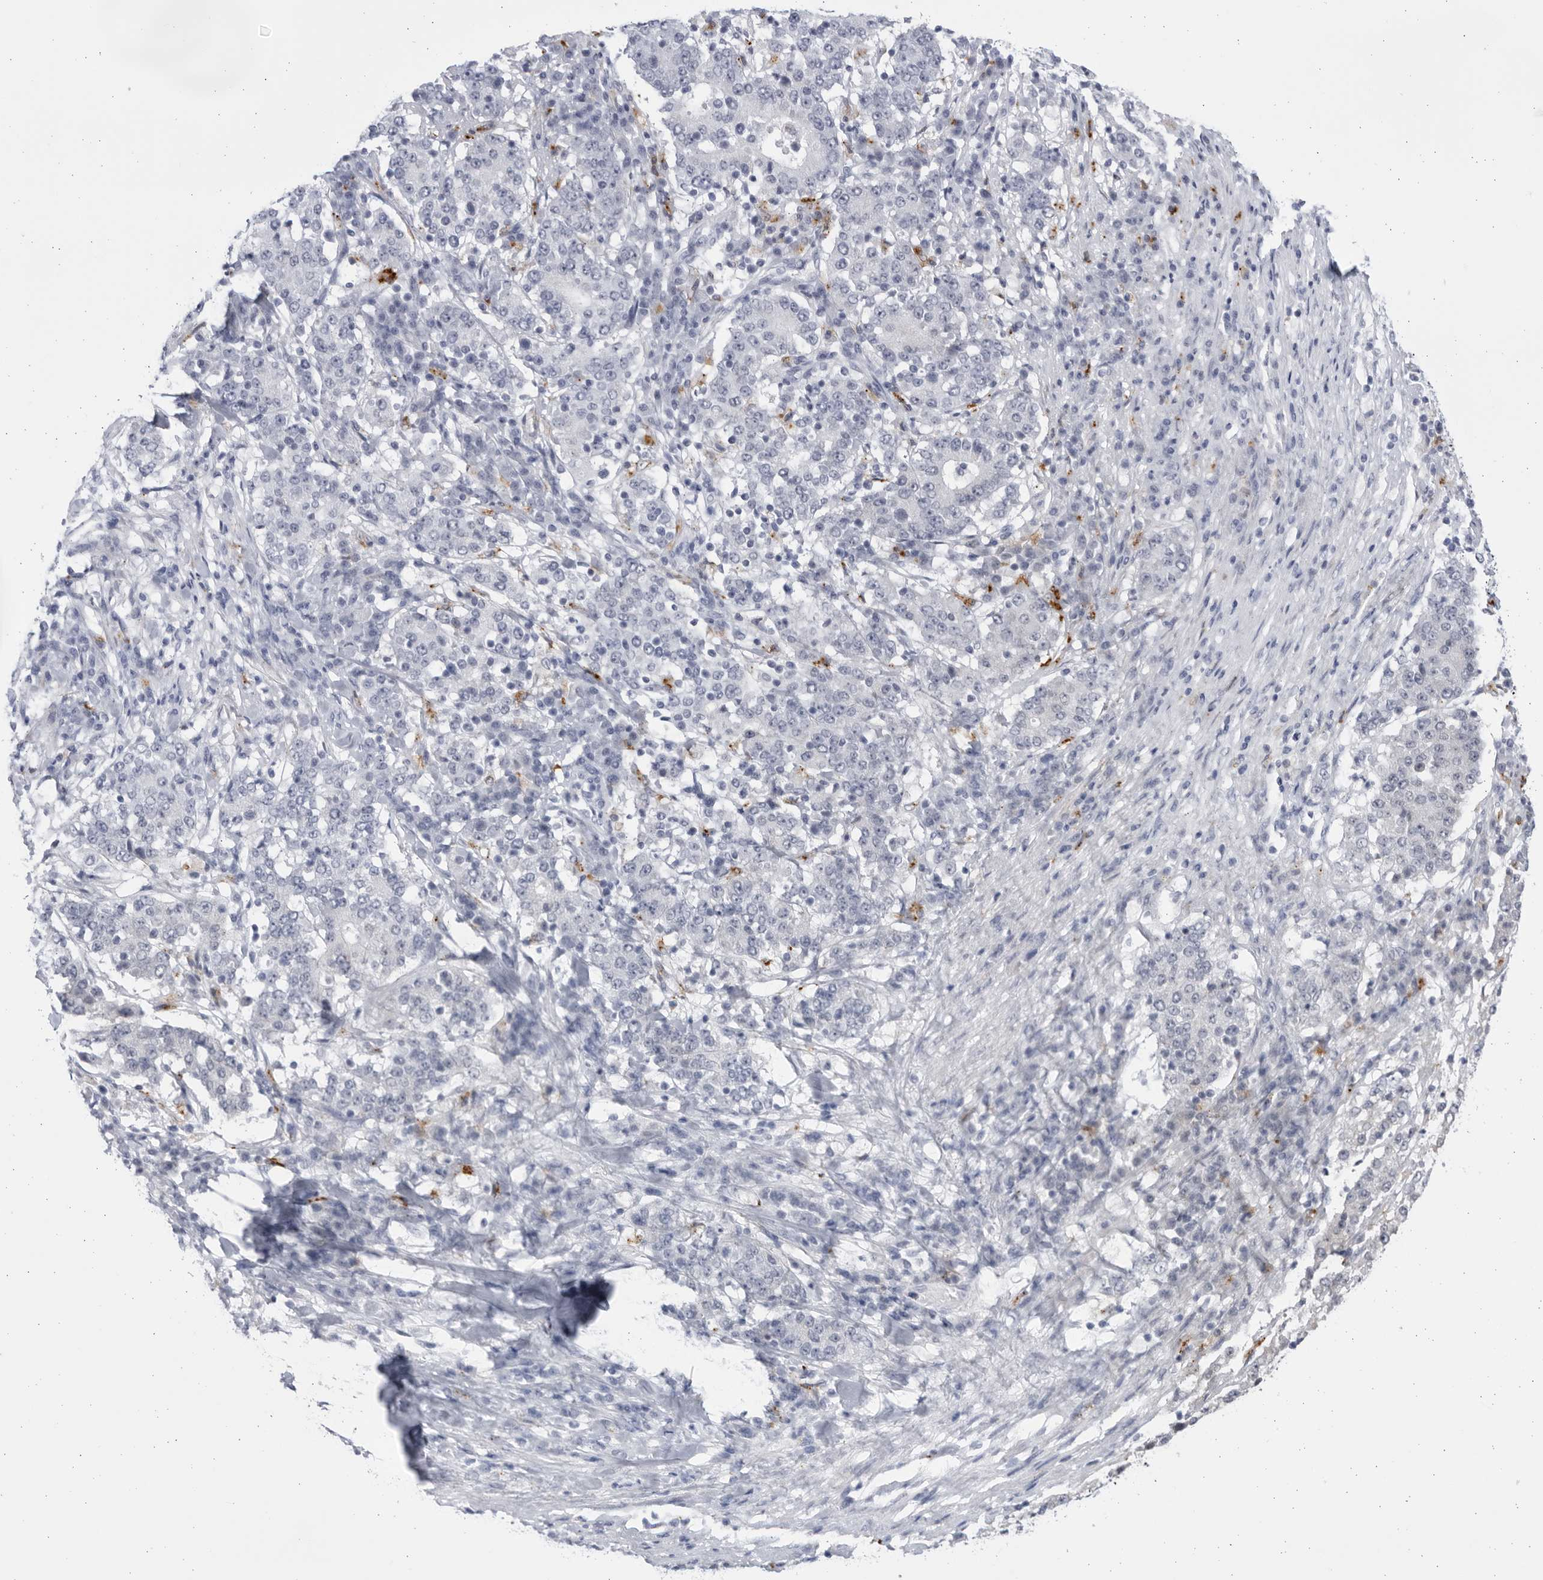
{"staining": {"intensity": "negative", "quantity": "none", "location": "none"}, "tissue": "stomach cancer", "cell_type": "Tumor cells", "image_type": "cancer", "snomed": [{"axis": "morphology", "description": "Adenocarcinoma, NOS"}, {"axis": "topography", "description": "Stomach"}], "caption": "A high-resolution image shows immunohistochemistry staining of stomach cancer (adenocarcinoma), which shows no significant expression in tumor cells. The staining is performed using DAB (3,3'-diaminobenzidine) brown chromogen with nuclei counter-stained in using hematoxylin.", "gene": "CCDC181", "patient": {"sex": "male", "age": 59}}